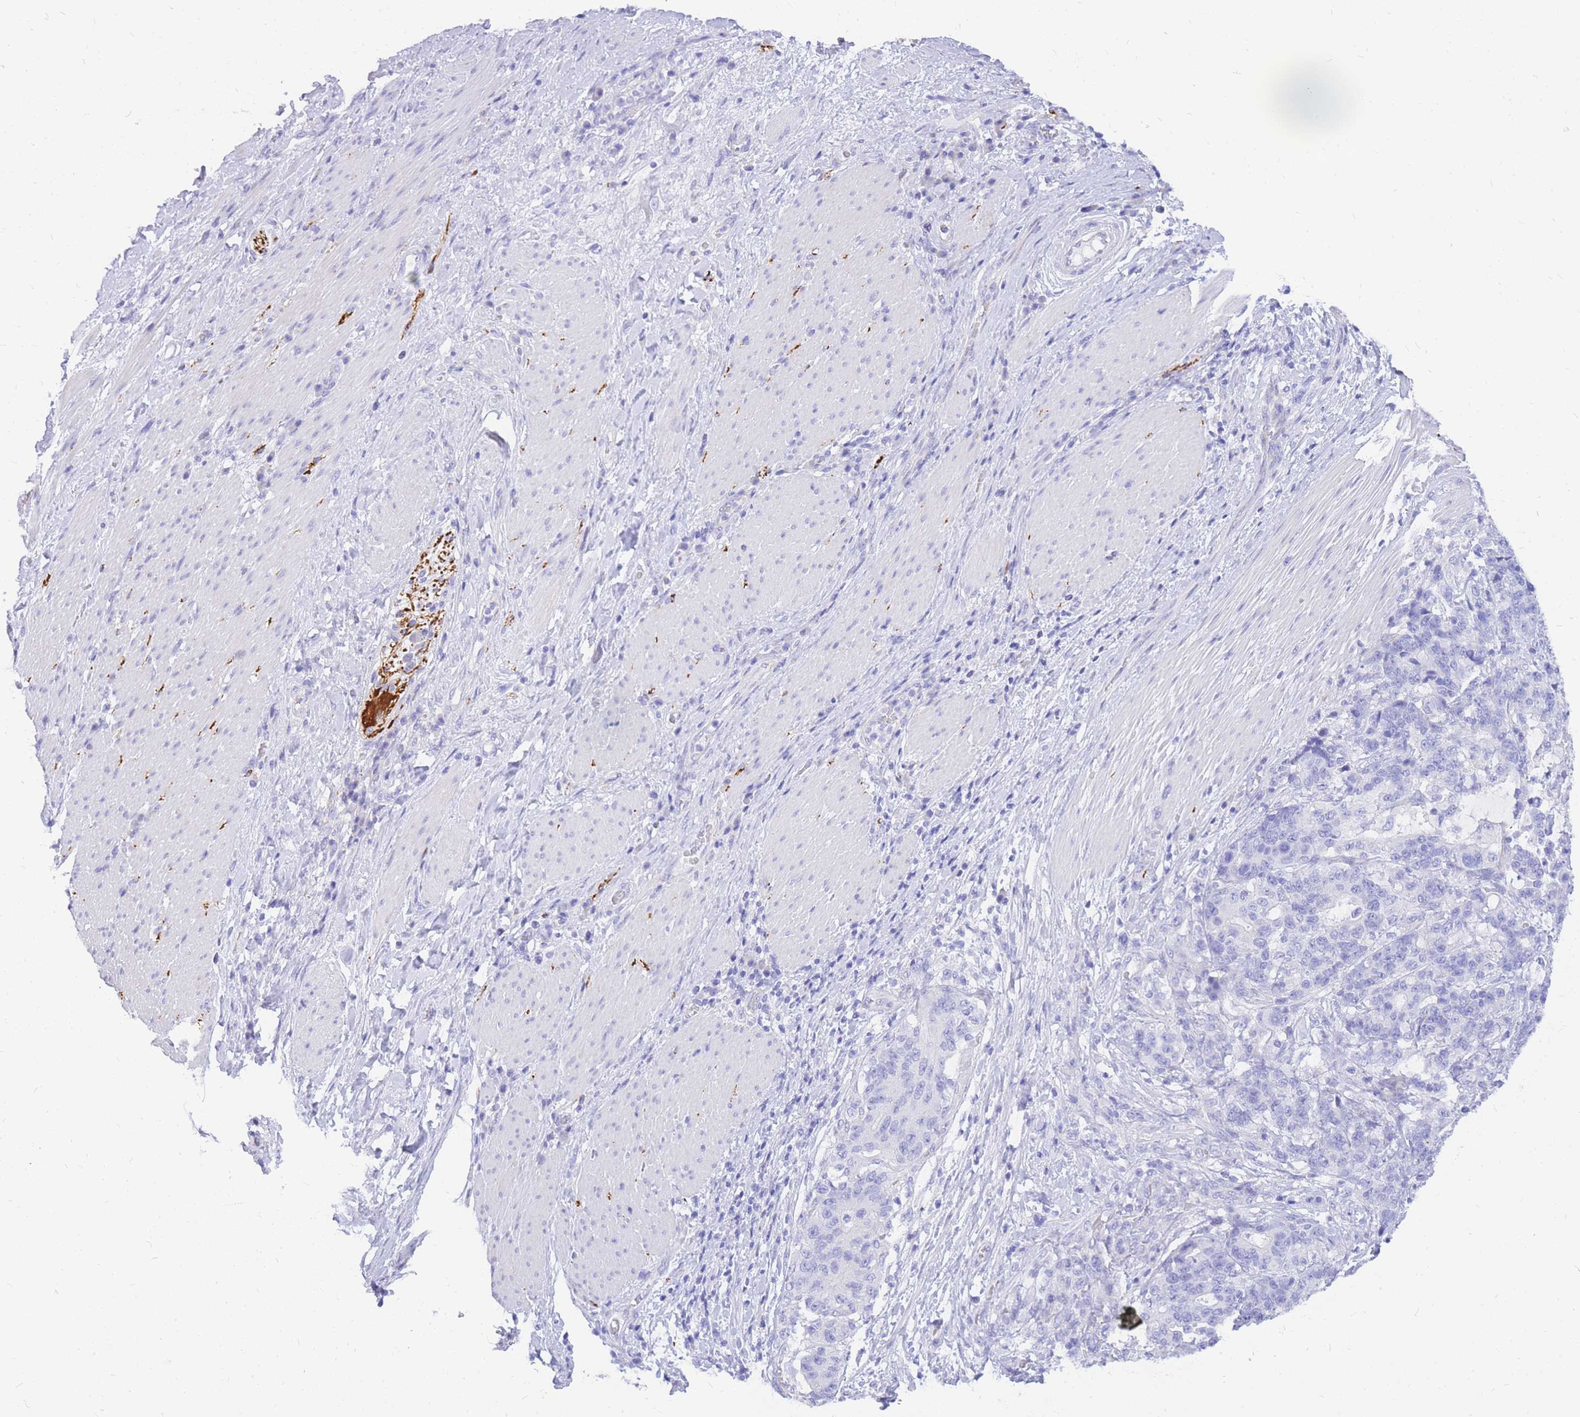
{"staining": {"intensity": "negative", "quantity": "none", "location": "none"}, "tissue": "stomach cancer", "cell_type": "Tumor cells", "image_type": "cancer", "snomed": [{"axis": "morphology", "description": "Normal tissue, NOS"}, {"axis": "morphology", "description": "Adenocarcinoma, NOS"}, {"axis": "topography", "description": "Stomach"}], "caption": "Micrograph shows no significant protein positivity in tumor cells of adenocarcinoma (stomach).", "gene": "UPK1A", "patient": {"sex": "female", "age": 64}}